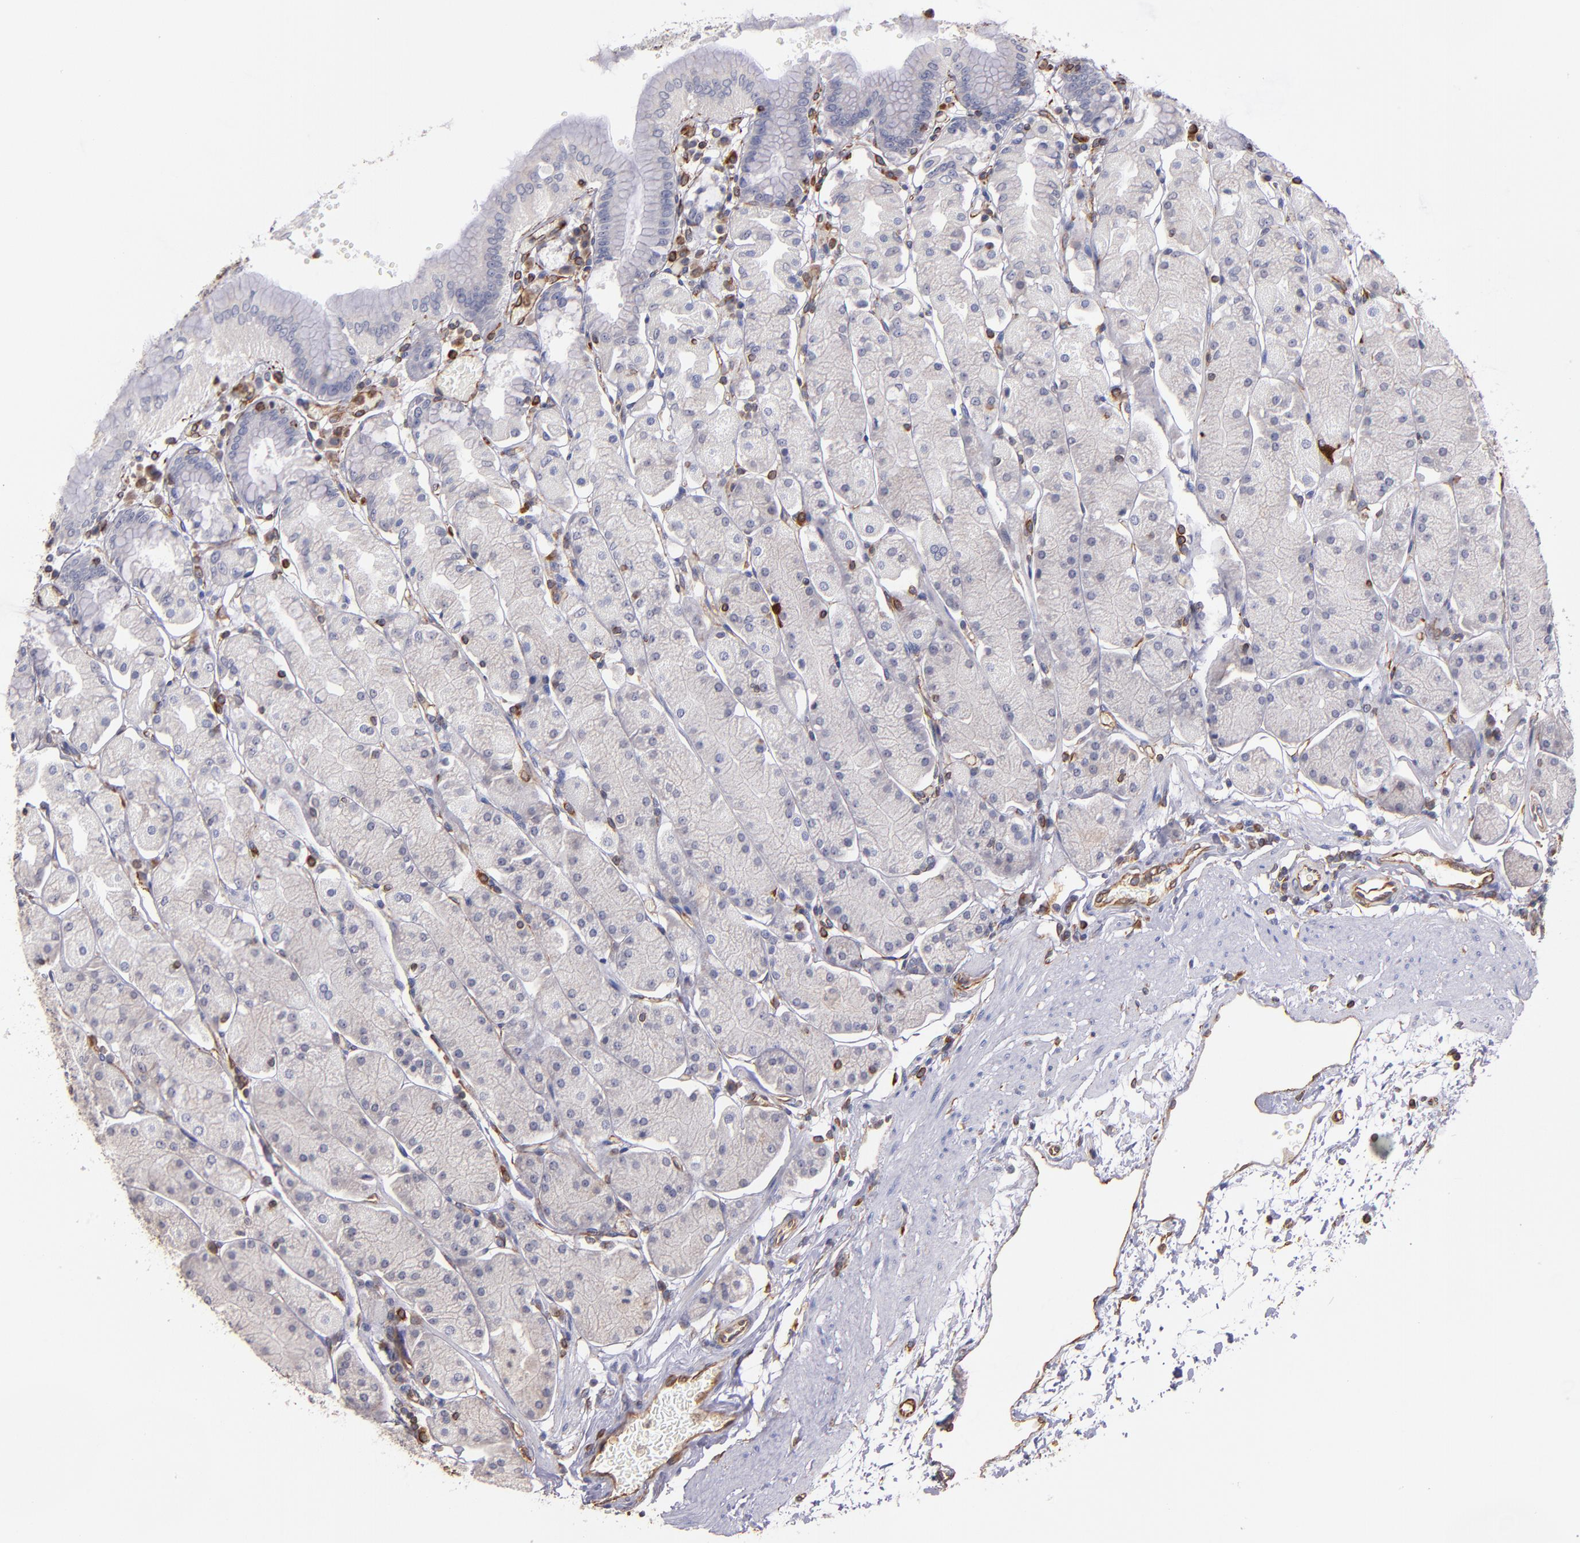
{"staining": {"intensity": "negative", "quantity": "none", "location": "none"}, "tissue": "stomach", "cell_type": "Glandular cells", "image_type": "normal", "snomed": [{"axis": "morphology", "description": "Normal tissue, NOS"}, {"axis": "topography", "description": "Stomach, upper"}, {"axis": "topography", "description": "Stomach"}], "caption": "Stomach was stained to show a protein in brown. There is no significant expression in glandular cells. (Stains: DAB immunohistochemistry with hematoxylin counter stain, Microscopy: brightfield microscopy at high magnification).", "gene": "ABCC1", "patient": {"sex": "male", "age": 76}}